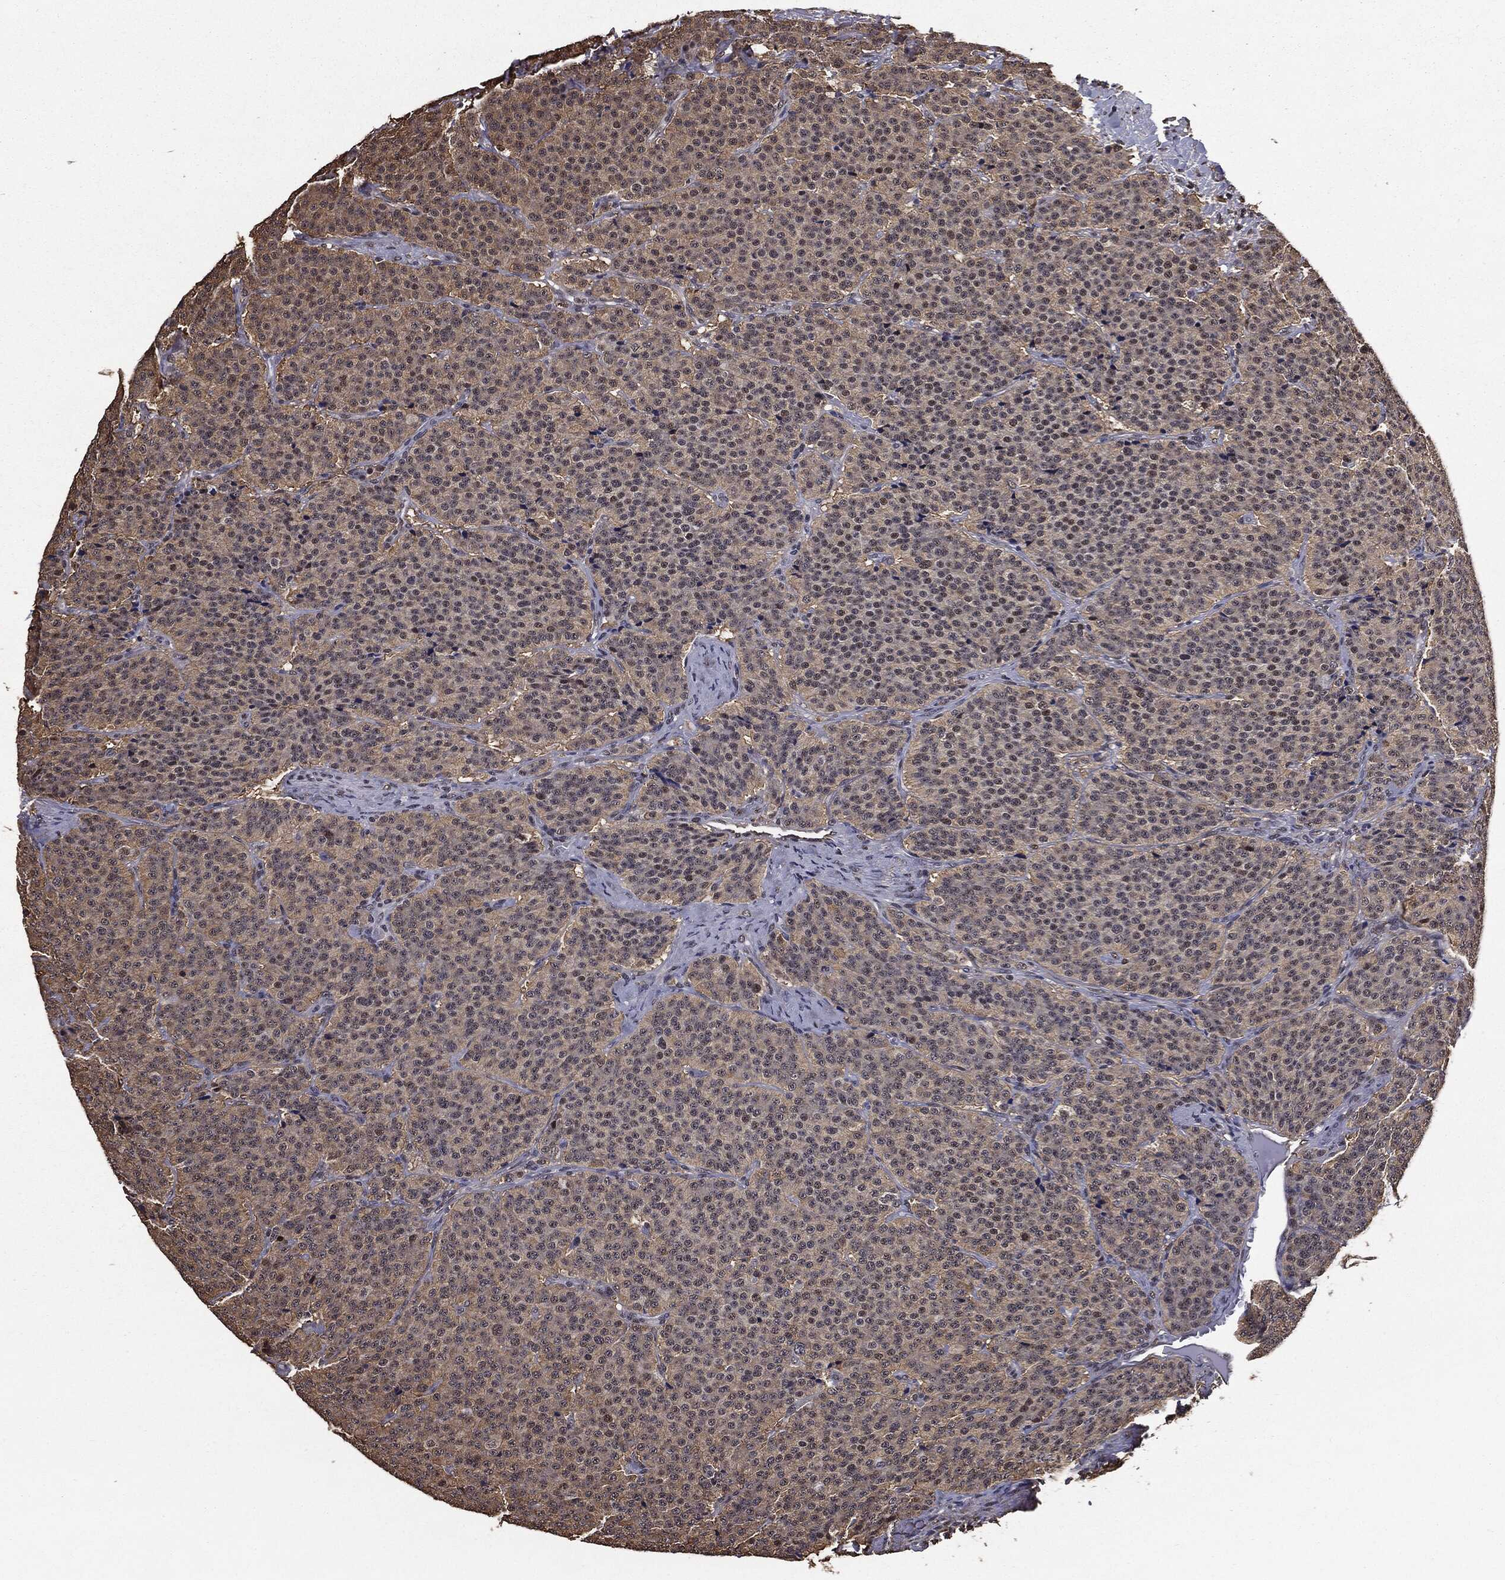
{"staining": {"intensity": "moderate", "quantity": "<25%", "location": "cytoplasmic/membranous,nuclear"}, "tissue": "carcinoid", "cell_type": "Tumor cells", "image_type": "cancer", "snomed": [{"axis": "morphology", "description": "Carcinoid, malignant, NOS"}, {"axis": "topography", "description": "Small intestine"}], "caption": "Moderate cytoplasmic/membranous and nuclear protein positivity is identified in approximately <25% of tumor cells in carcinoid.", "gene": "JUN", "patient": {"sex": "female", "age": 58}}